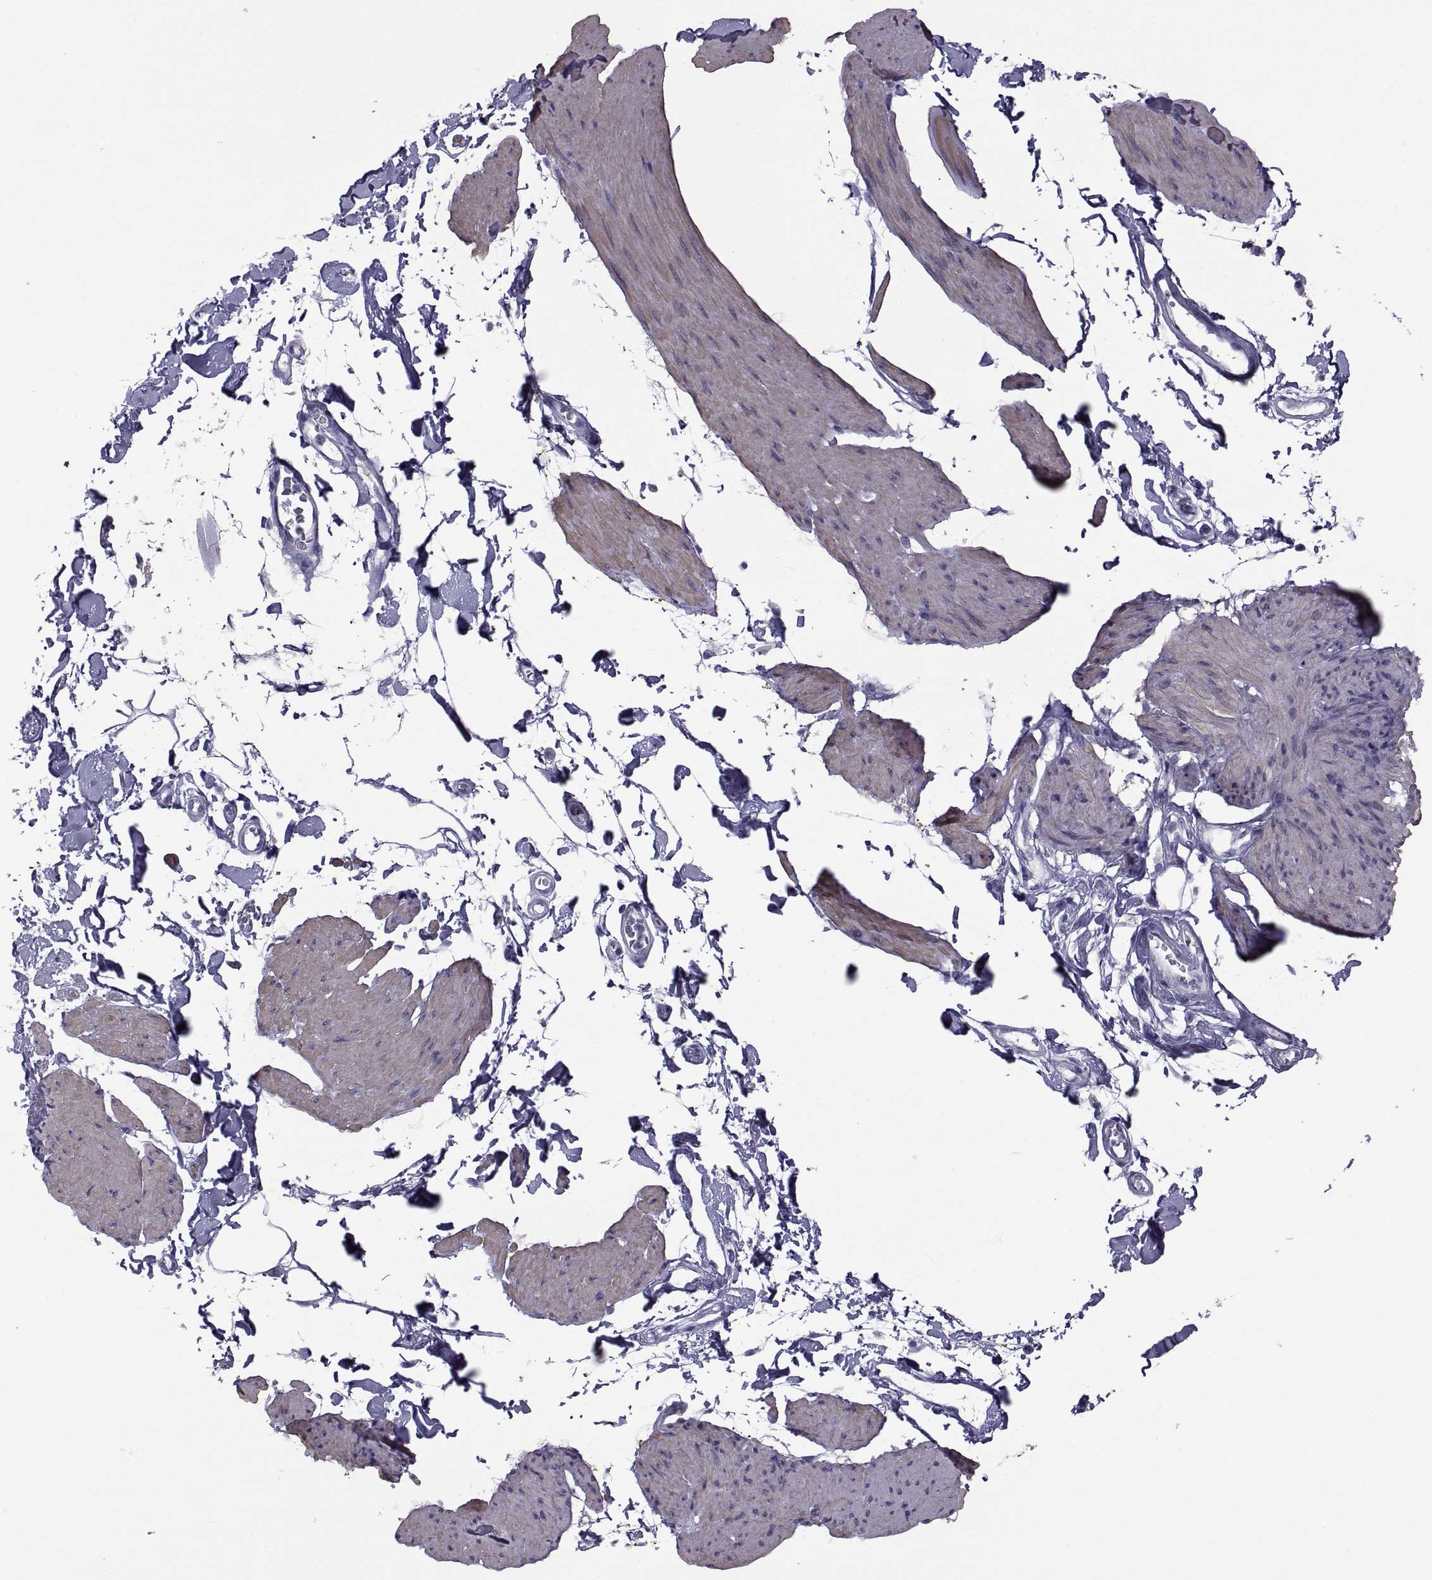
{"staining": {"intensity": "moderate", "quantity": "25%-75%", "location": "cytoplasmic/membranous"}, "tissue": "smooth muscle", "cell_type": "Smooth muscle cells", "image_type": "normal", "snomed": [{"axis": "morphology", "description": "Normal tissue, NOS"}, {"axis": "topography", "description": "Adipose tissue"}, {"axis": "topography", "description": "Smooth muscle"}, {"axis": "topography", "description": "Peripheral nerve tissue"}], "caption": "Smooth muscle stained with DAB (3,3'-diaminobenzidine) immunohistochemistry displays medium levels of moderate cytoplasmic/membranous positivity in about 25%-75% of smooth muscle cells. The protein of interest is shown in brown color, while the nuclei are stained blue.", "gene": "MAGEB1", "patient": {"sex": "male", "age": 83}}